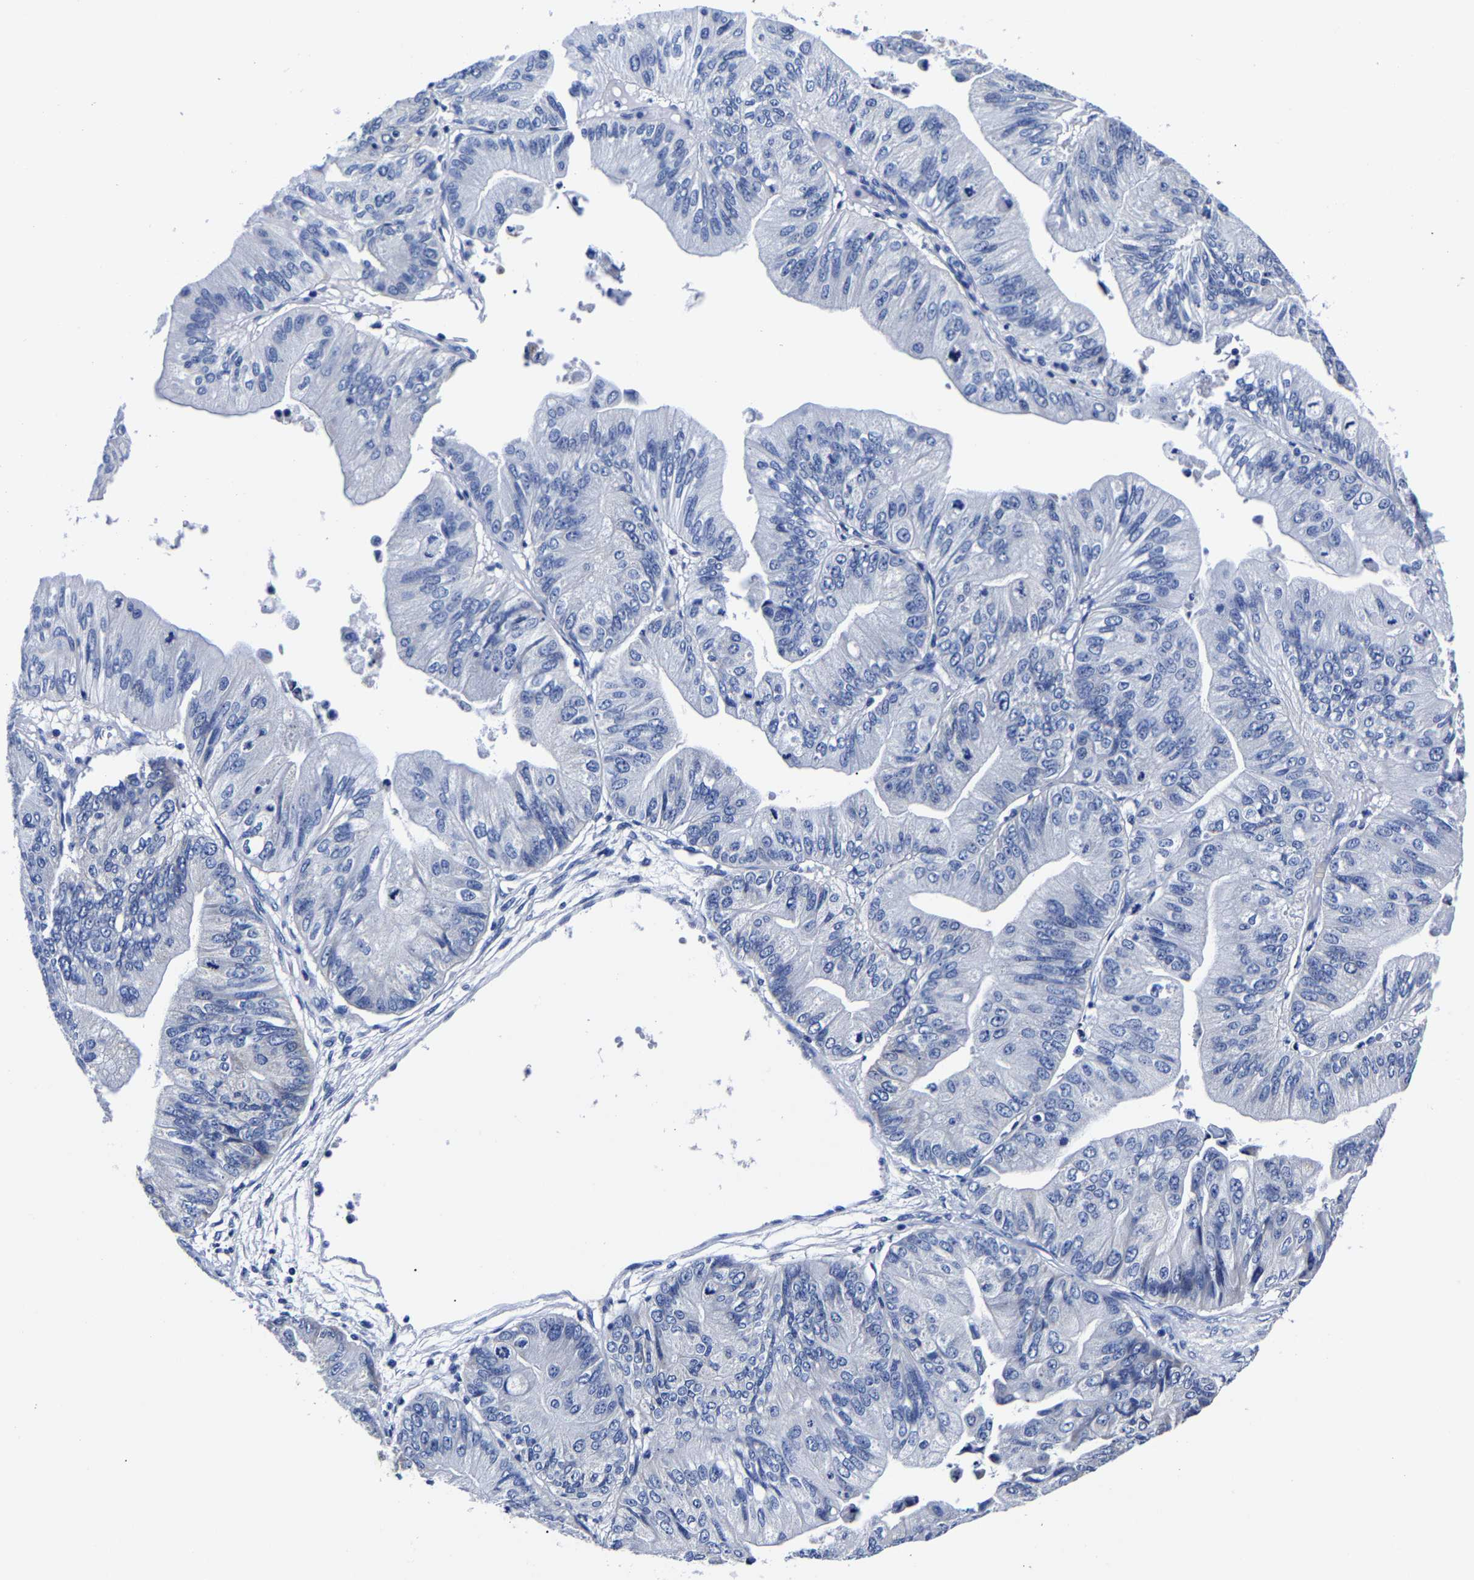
{"staining": {"intensity": "negative", "quantity": "none", "location": "none"}, "tissue": "ovarian cancer", "cell_type": "Tumor cells", "image_type": "cancer", "snomed": [{"axis": "morphology", "description": "Cystadenocarcinoma, mucinous, NOS"}, {"axis": "topography", "description": "Ovary"}], "caption": "The IHC image has no significant staining in tumor cells of mucinous cystadenocarcinoma (ovarian) tissue.", "gene": "CPA2", "patient": {"sex": "female", "age": 61}}